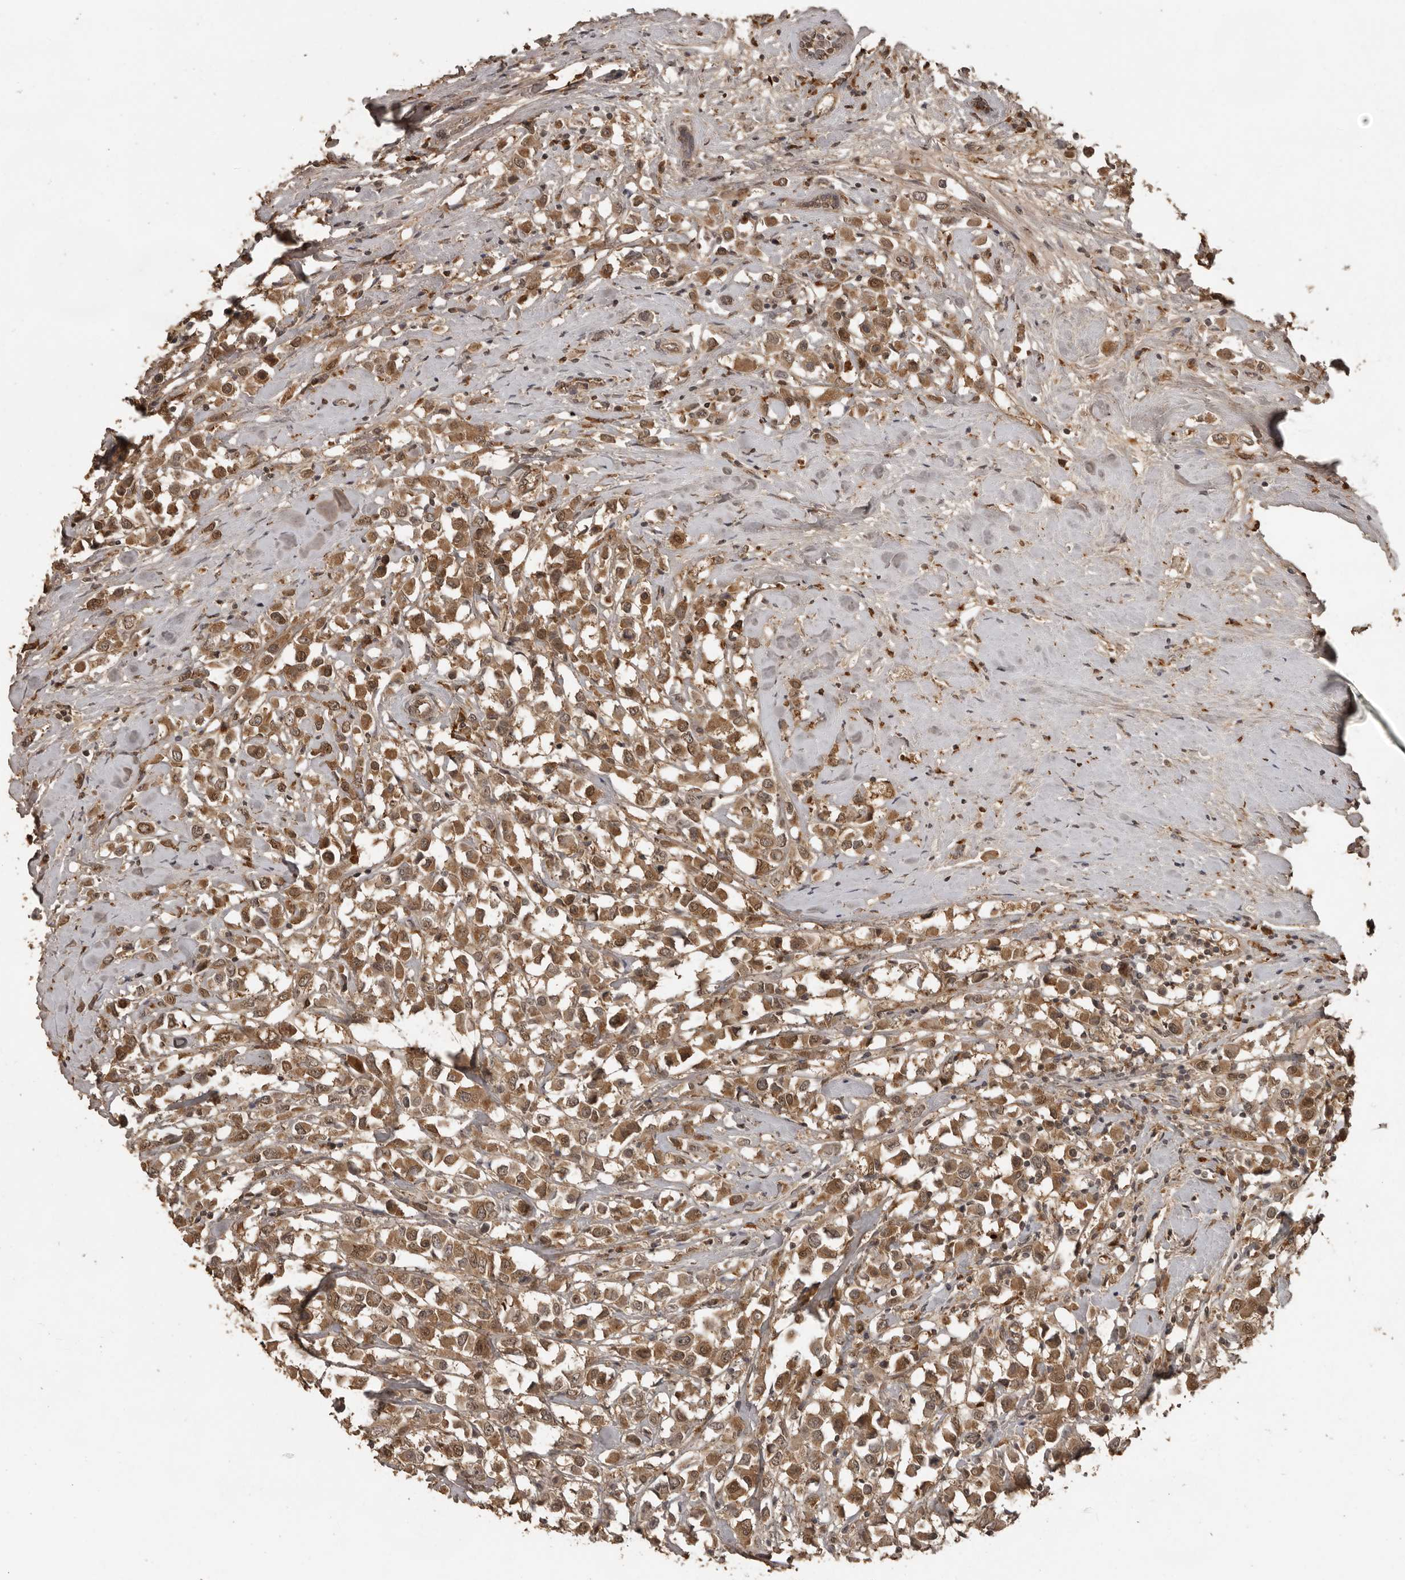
{"staining": {"intensity": "moderate", "quantity": ">75%", "location": "cytoplasmic/membranous"}, "tissue": "breast cancer", "cell_type": "Tumor cells", "image_type": "cancer", "snomed": [{"axis": "morphology", "description": "Duct carcinoma"}, {"axis": "topography", "description": "Breast"}], "caption": "Protein staining shows moderate cytoplasmic/membranous staining in approximately >75% of tumor cells in intraductal carcinoma (breast).", "gene": "CTF1", "patient": {"sex": "female", "age": 61}}